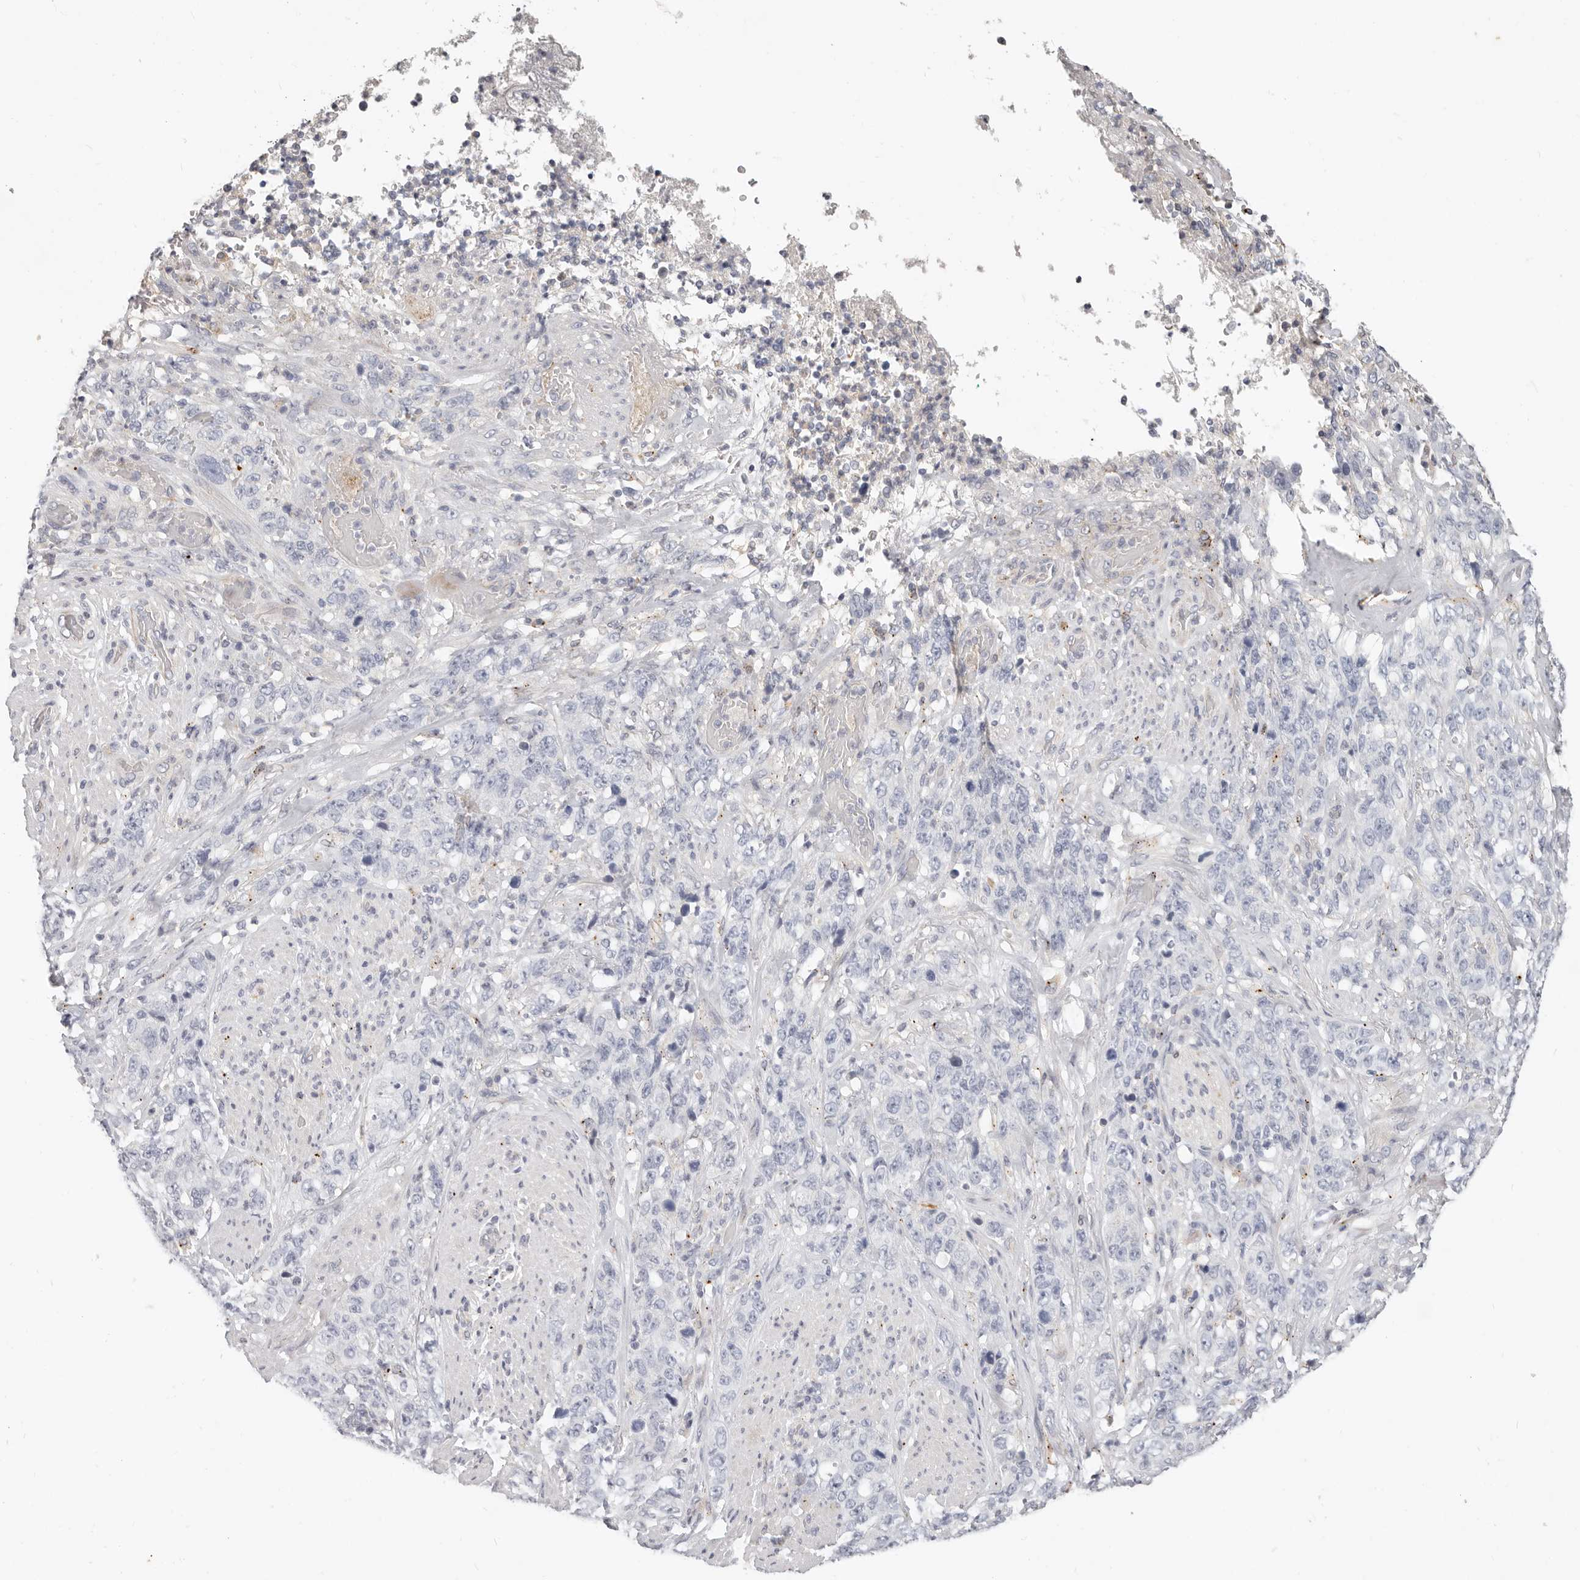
{"staining": {"intensity": "negative", "quantity": "none", "location": "none"}, "tissue": "stomach cancer", "cell_type": "Tumor cells", "image_type": "cancer", "snomed": [{"axis": "morphology", "description": "Adenocarcinoma, NOS"}, {"axis": "topography", "description": "Stomach"}], "caption": "High magnification brightfield microscopy of stomach cancer stained with DAB (brown) and counterstained with hematoxylin (blue): tumor cells show no significant expression.", "gene": "ZRANB1", "patient": {"sex": "male", "age": 48}}